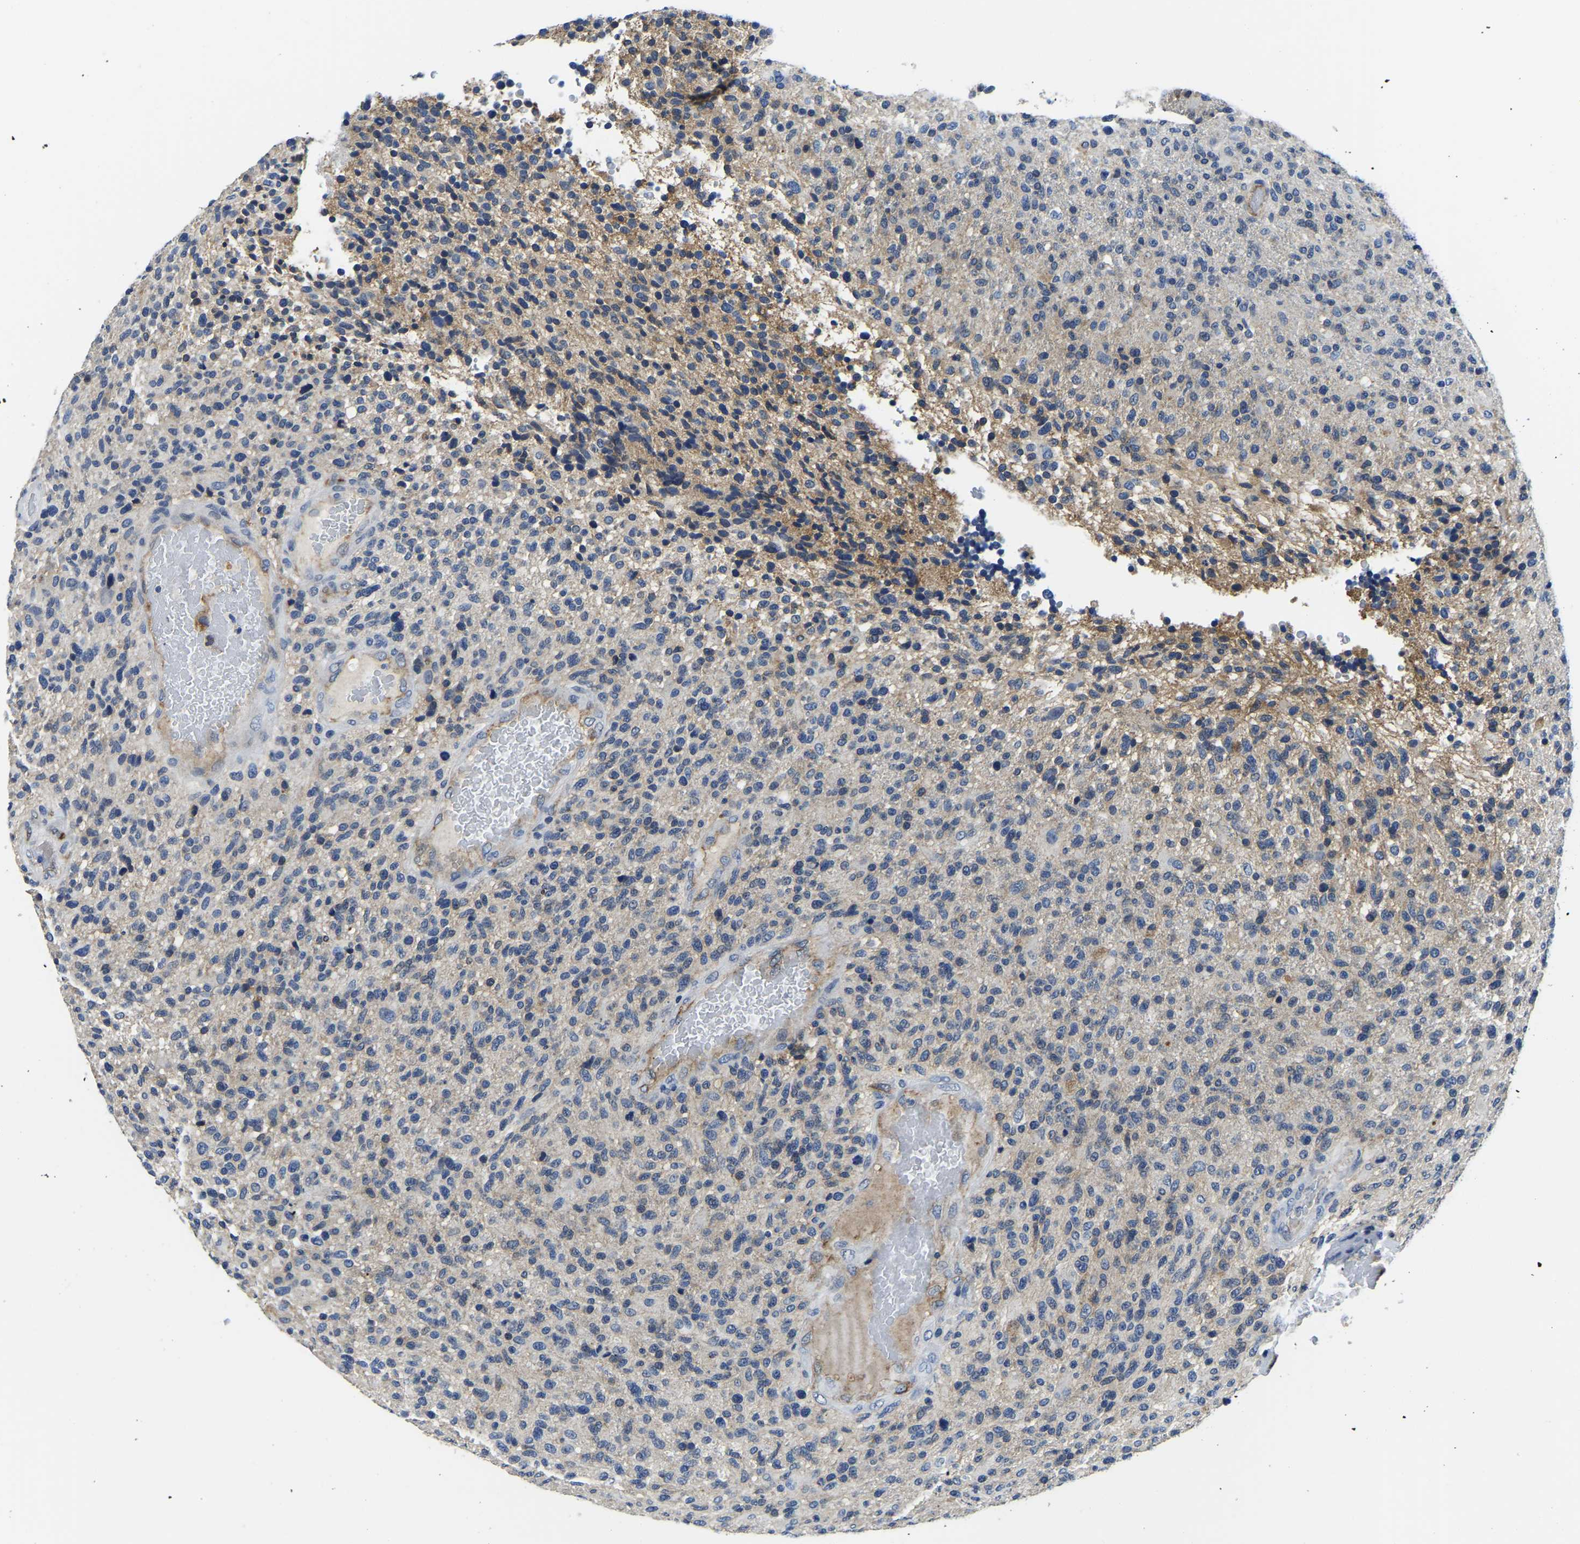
{"staining": {"intensity": "moderate", "quantity": "<25%", "location": "cytoplasmic/membranous"}, "tissue": "glioma", "cell_type": "Tumor cells", "image_type": "cancer", "snomed": [{"axis": "morphology", "description": "Glioma, malignant, High grade"}, {"axis": "topography", "description": "Brain"}], "caption": "Moderate cytoplasmic/membranous protein staining is seen in approximately <25% of tumor cells in glioma.", "gene": "ITGA2", "patient": {"sex": "male", "age": 72}}